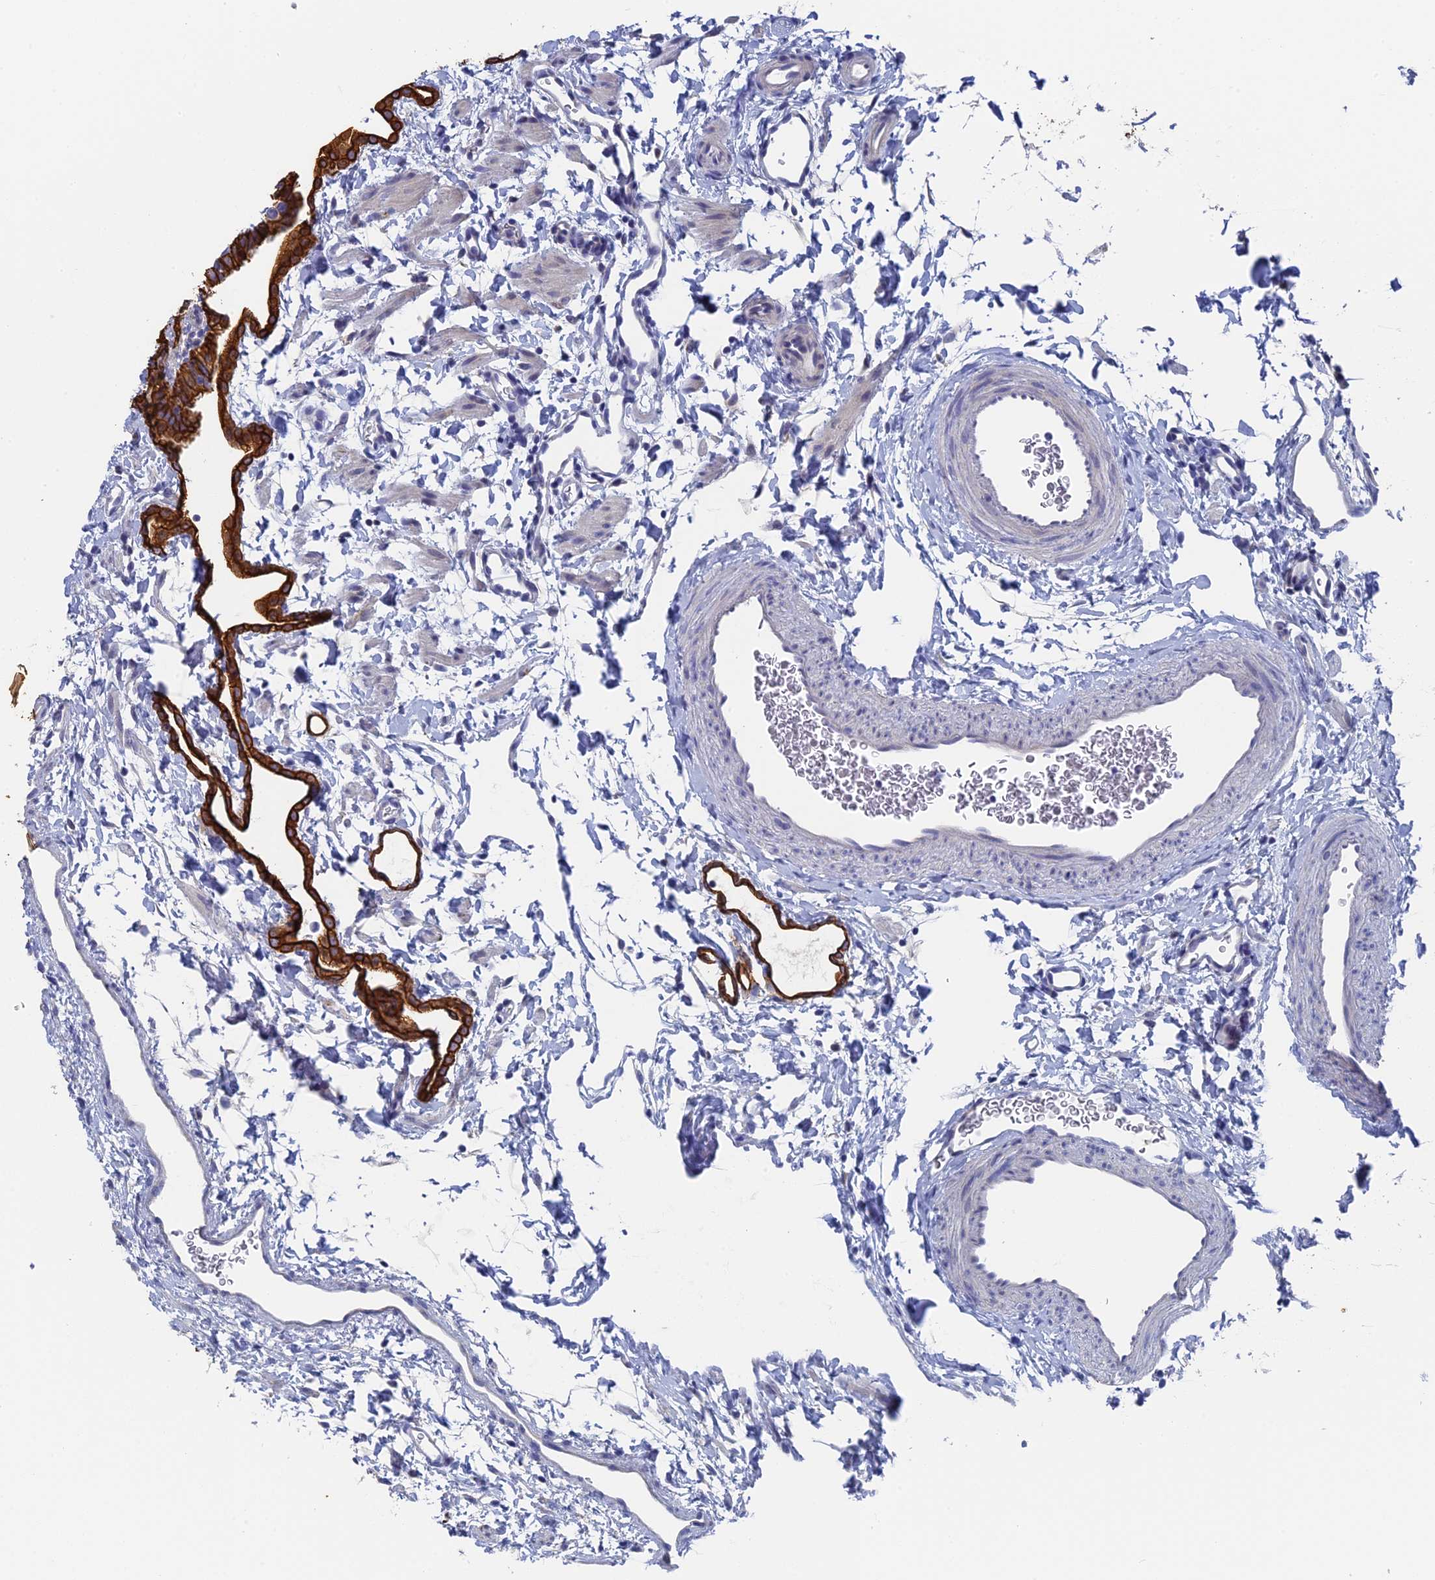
{"staining": {"intensity": "strong", "quantity": ">75%", "location": "cytoplasmic/membranous"}, "tissue": "fallopian tube", "cell_type": "Glandular cells", "image_type": "normal", "snomed": [{"axis": "morphology", "description": "Normal tissue, NOS"}, {"axis": "topography", "description": "Fallopian tube"}], "caption": "IHC (DAB (3,3'-diaminobenzidine)) staining of benign human fallopian tube demonstrates strong cytoplasmic/membranous protein positivity in approximately >75% of glandular cells.", "gene": "SRFBP1", "patient": {"sex": "female", "age": 35}}